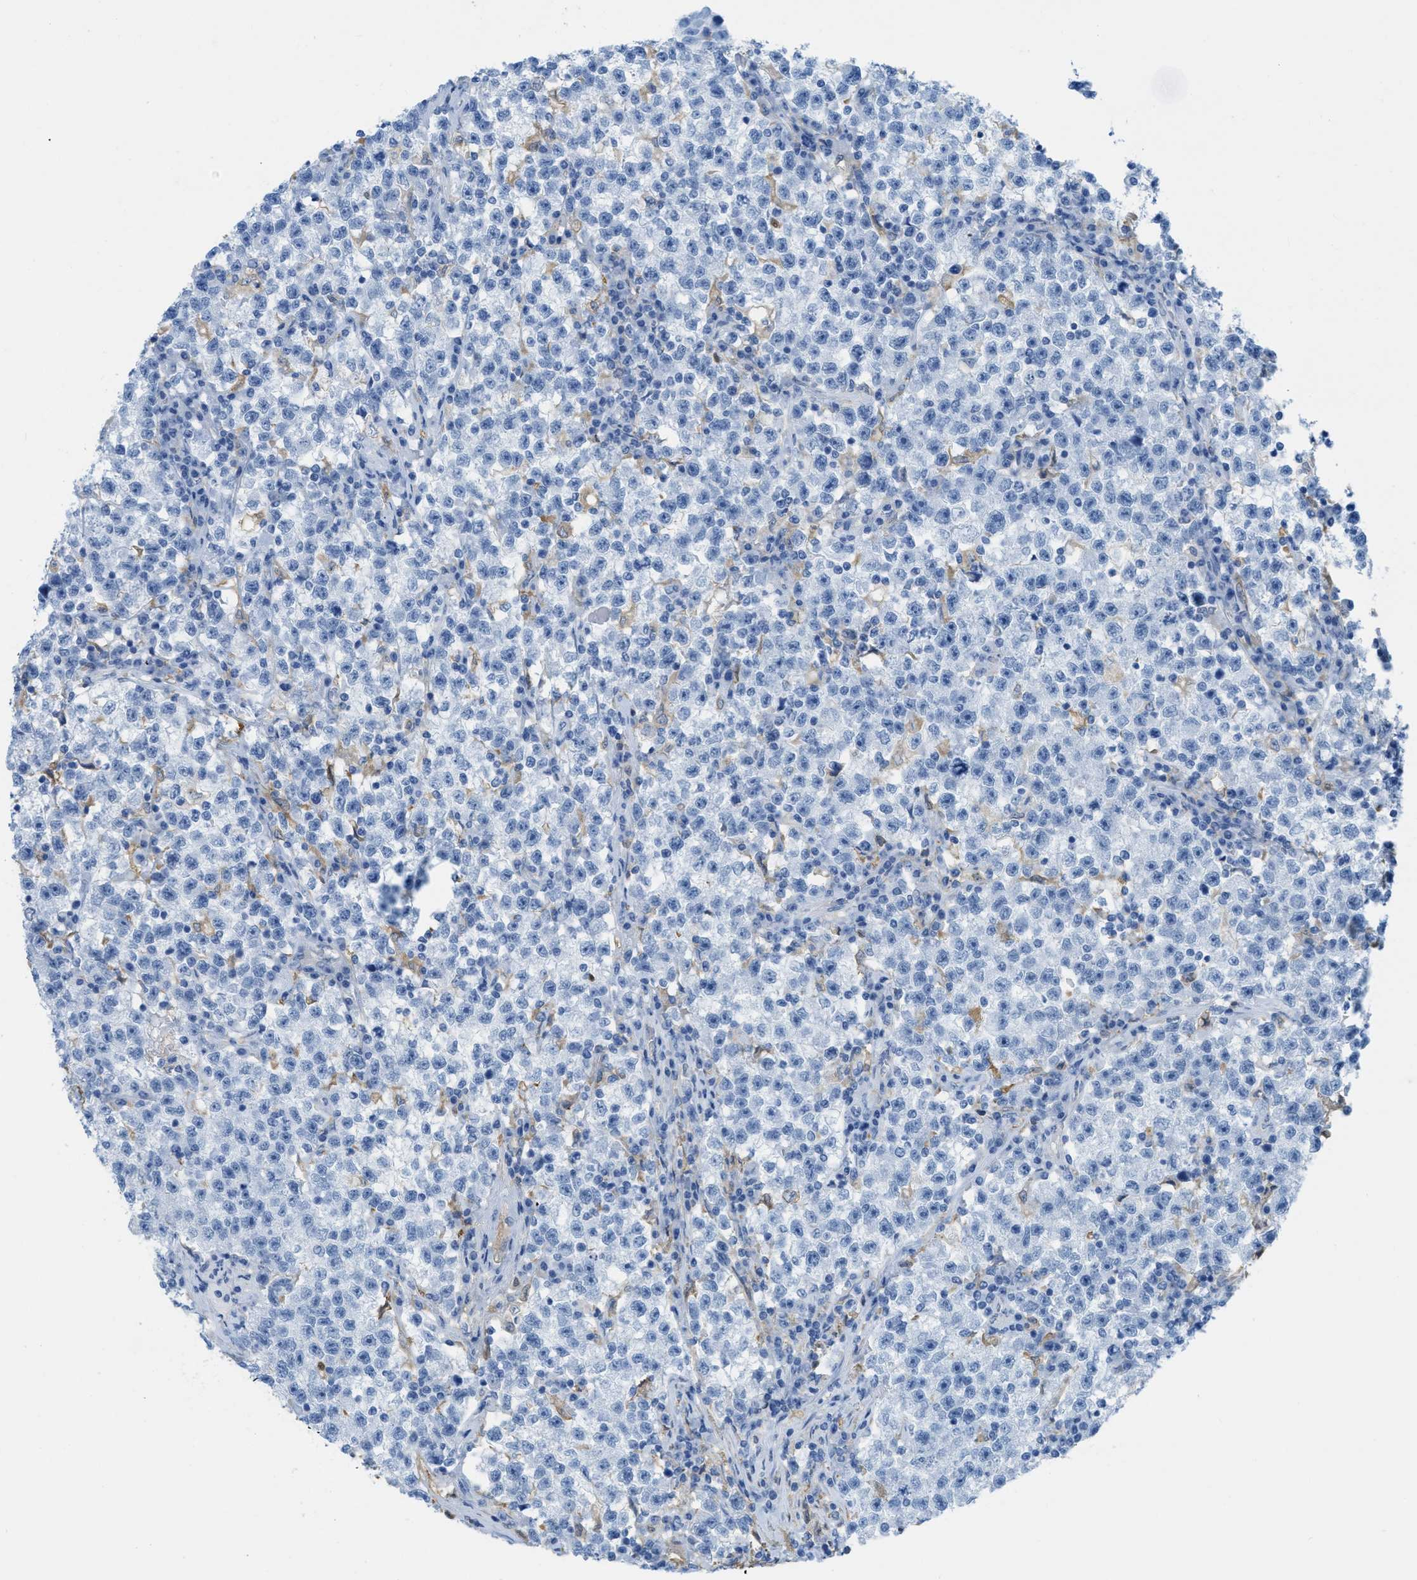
{"staining": {"intensity": "negative", "quantity": "none", "location": "none"}, "tissue": "testis cancer", "cell_type": "Tumor cells", "image_type": "cancer", "snomed": [{"axis": "morphology", "description": "Seminoma, NOS"}, {"axis": "topography", "description": "Testis"}], "caption": "High magnification brightfield microscopy of testis seminoma stained with DAB (3,3'-diaminobenzidine) (brown) and counterstained with hematoxylin (blue): tumor cells show no significant positivity. Nuclei are stained in blue.", "gene": "ASGR1", "patient": {"sex": "male", "age": 22}}